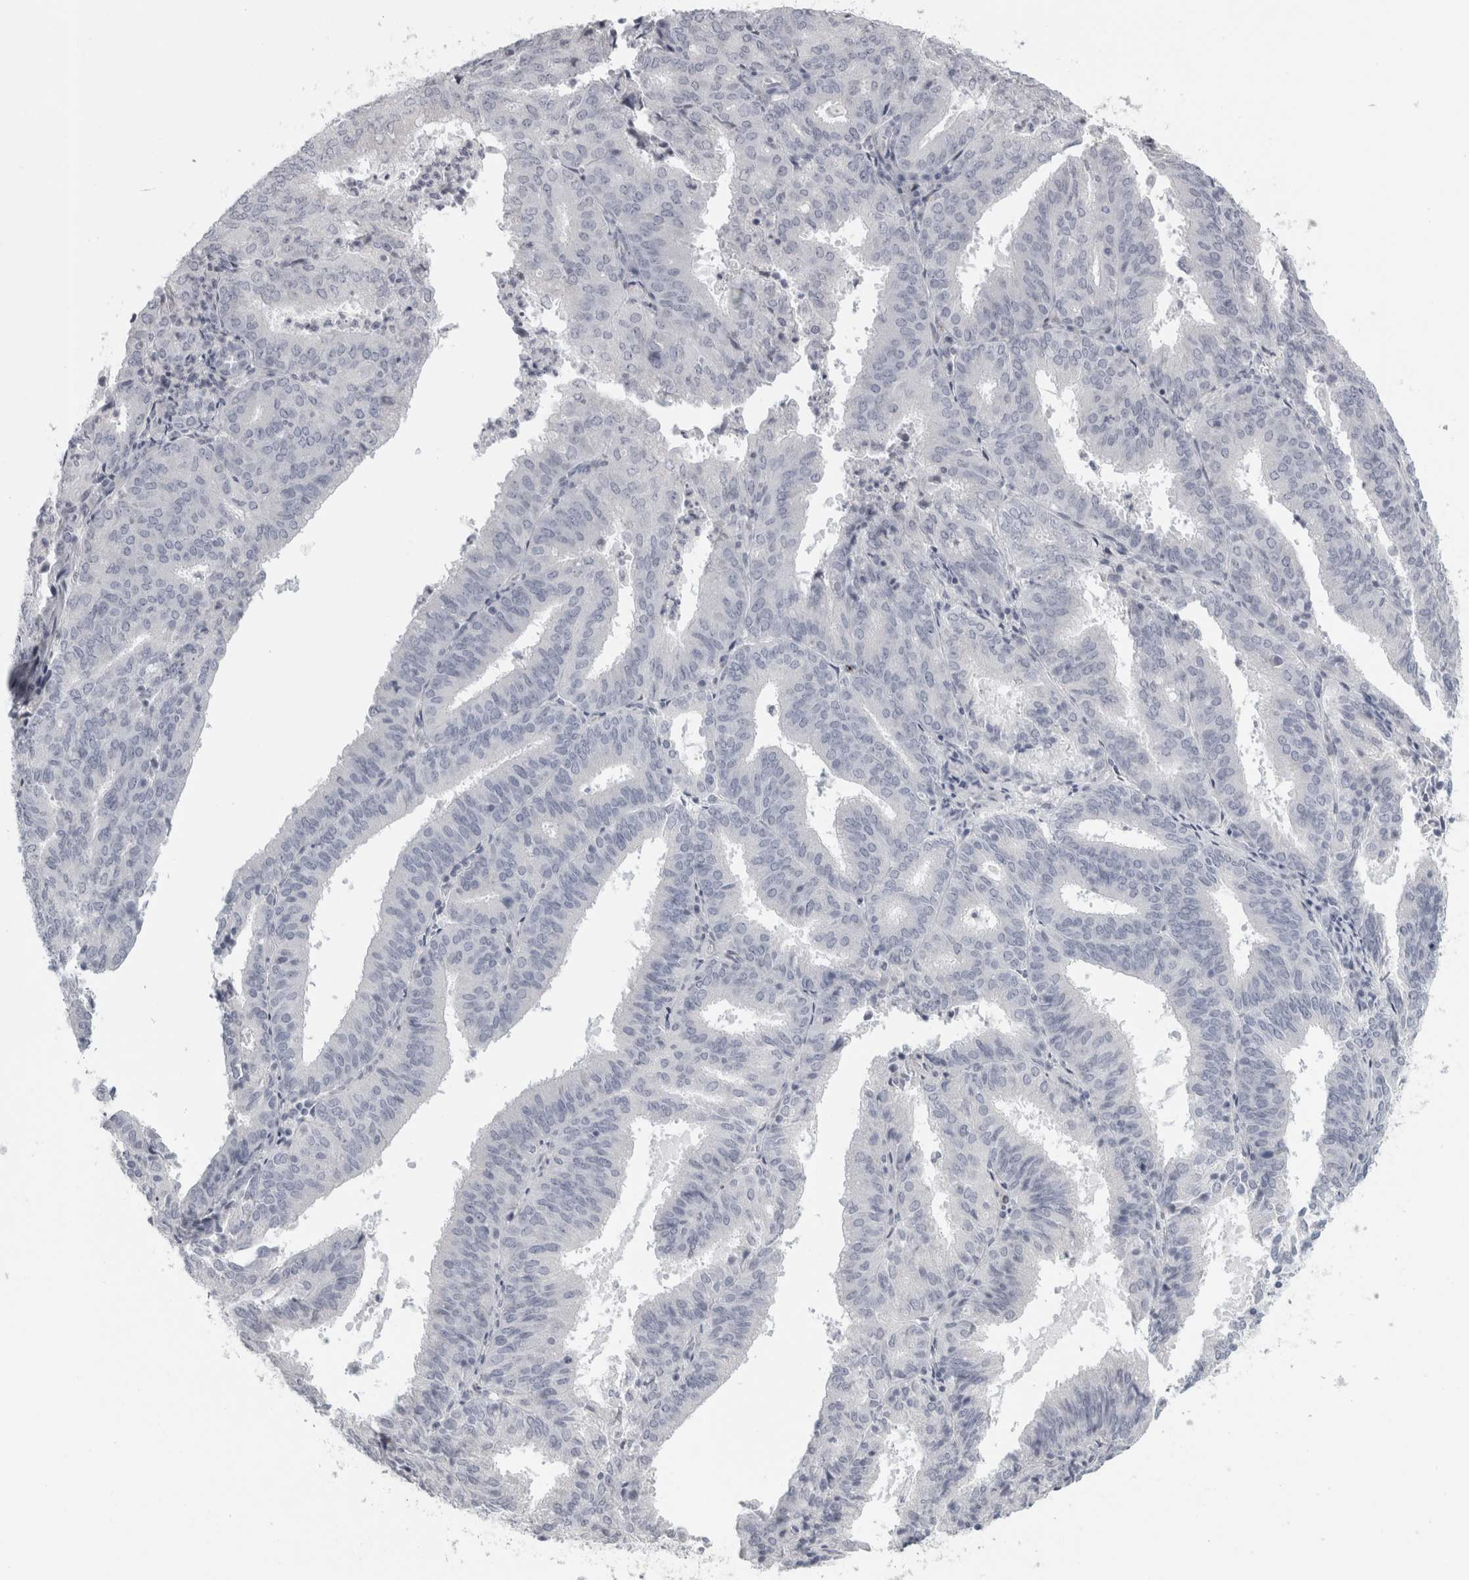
{"staining": {"intensity": "negative", "quantity": "none", "location": "none"}, "tissue": "endometrial cancer", "cell_type": "Tumor cells", "image_type": "cancer", "snomed": [{"axis": "morphology", "description": "Adenocarcinoma, NOS"}, {"axis": "topography", "description": "Uterus"}], "caption": "High magnification brightfield microscopy of endometrial cancer stained with DAB (3,3'-diaminobenzidine) (brown) and counterstained with hematoxylin (blue): tumor cells show no significant expression.", "gene": "CPE", "patient": {"sex": "female", "age": 60}}